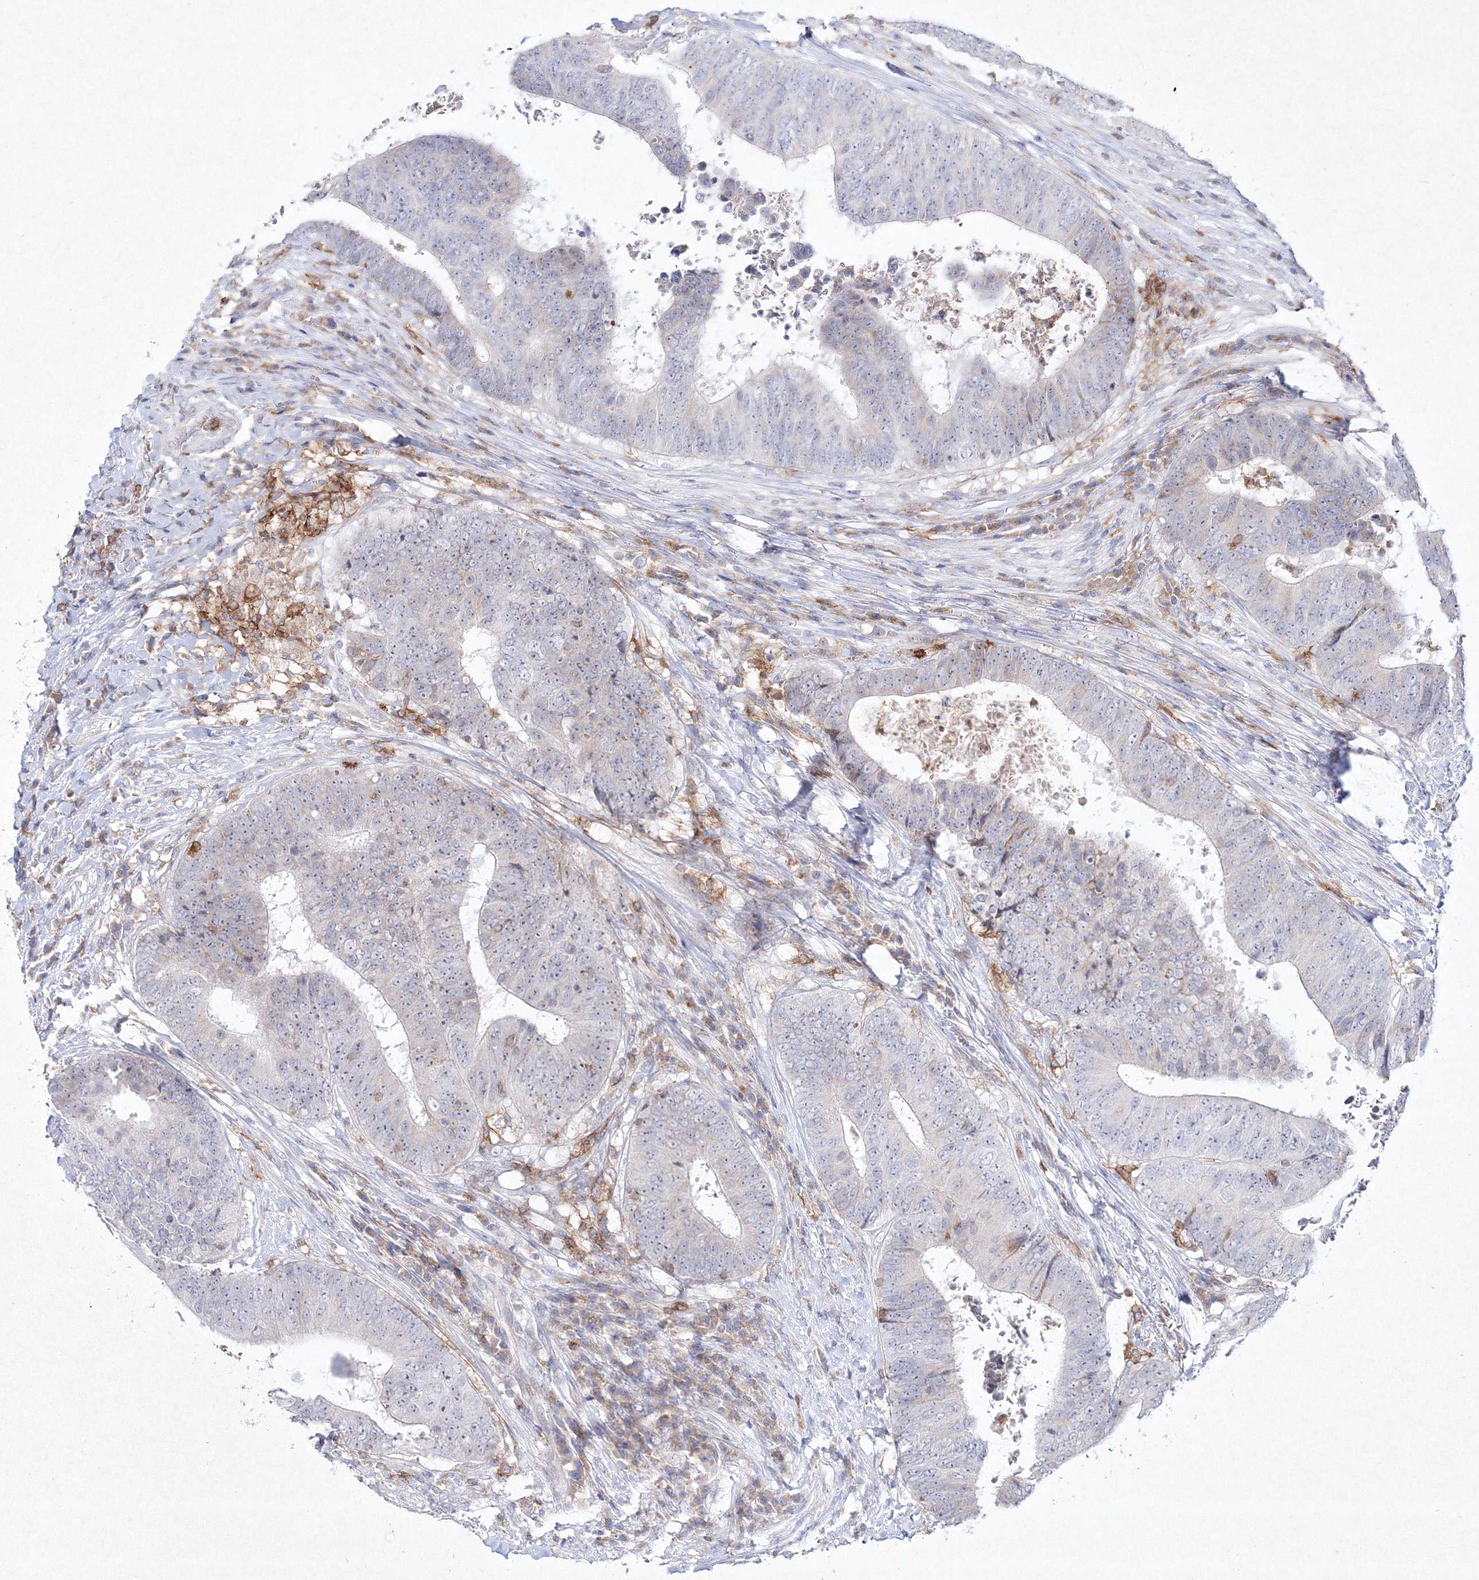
{"staining": {"intensity": "negative", "quantity": "none", "location": "none"}, "tissue": "colorectal cancer", "cell_type": "Tumor cells", "image_type": "cancer", "snomed": [{"axis": "morphology", "description": "Adenocarcinoma, NOS"}, {"axis": "topography", "description": "Rectum"}], "caption": "High power microscopy image of an IHC photomicrograph of colorectal cancer (adenocarcinoma), revealing no significant staining in tumor cells. The staining is performed using DAB (3,3'-diaminobenzidine) brown chromogen with nuclei counter-stained in using hematoxylin.", "gene": "HCST", "patient": {"sex": "male", "age": 72}}